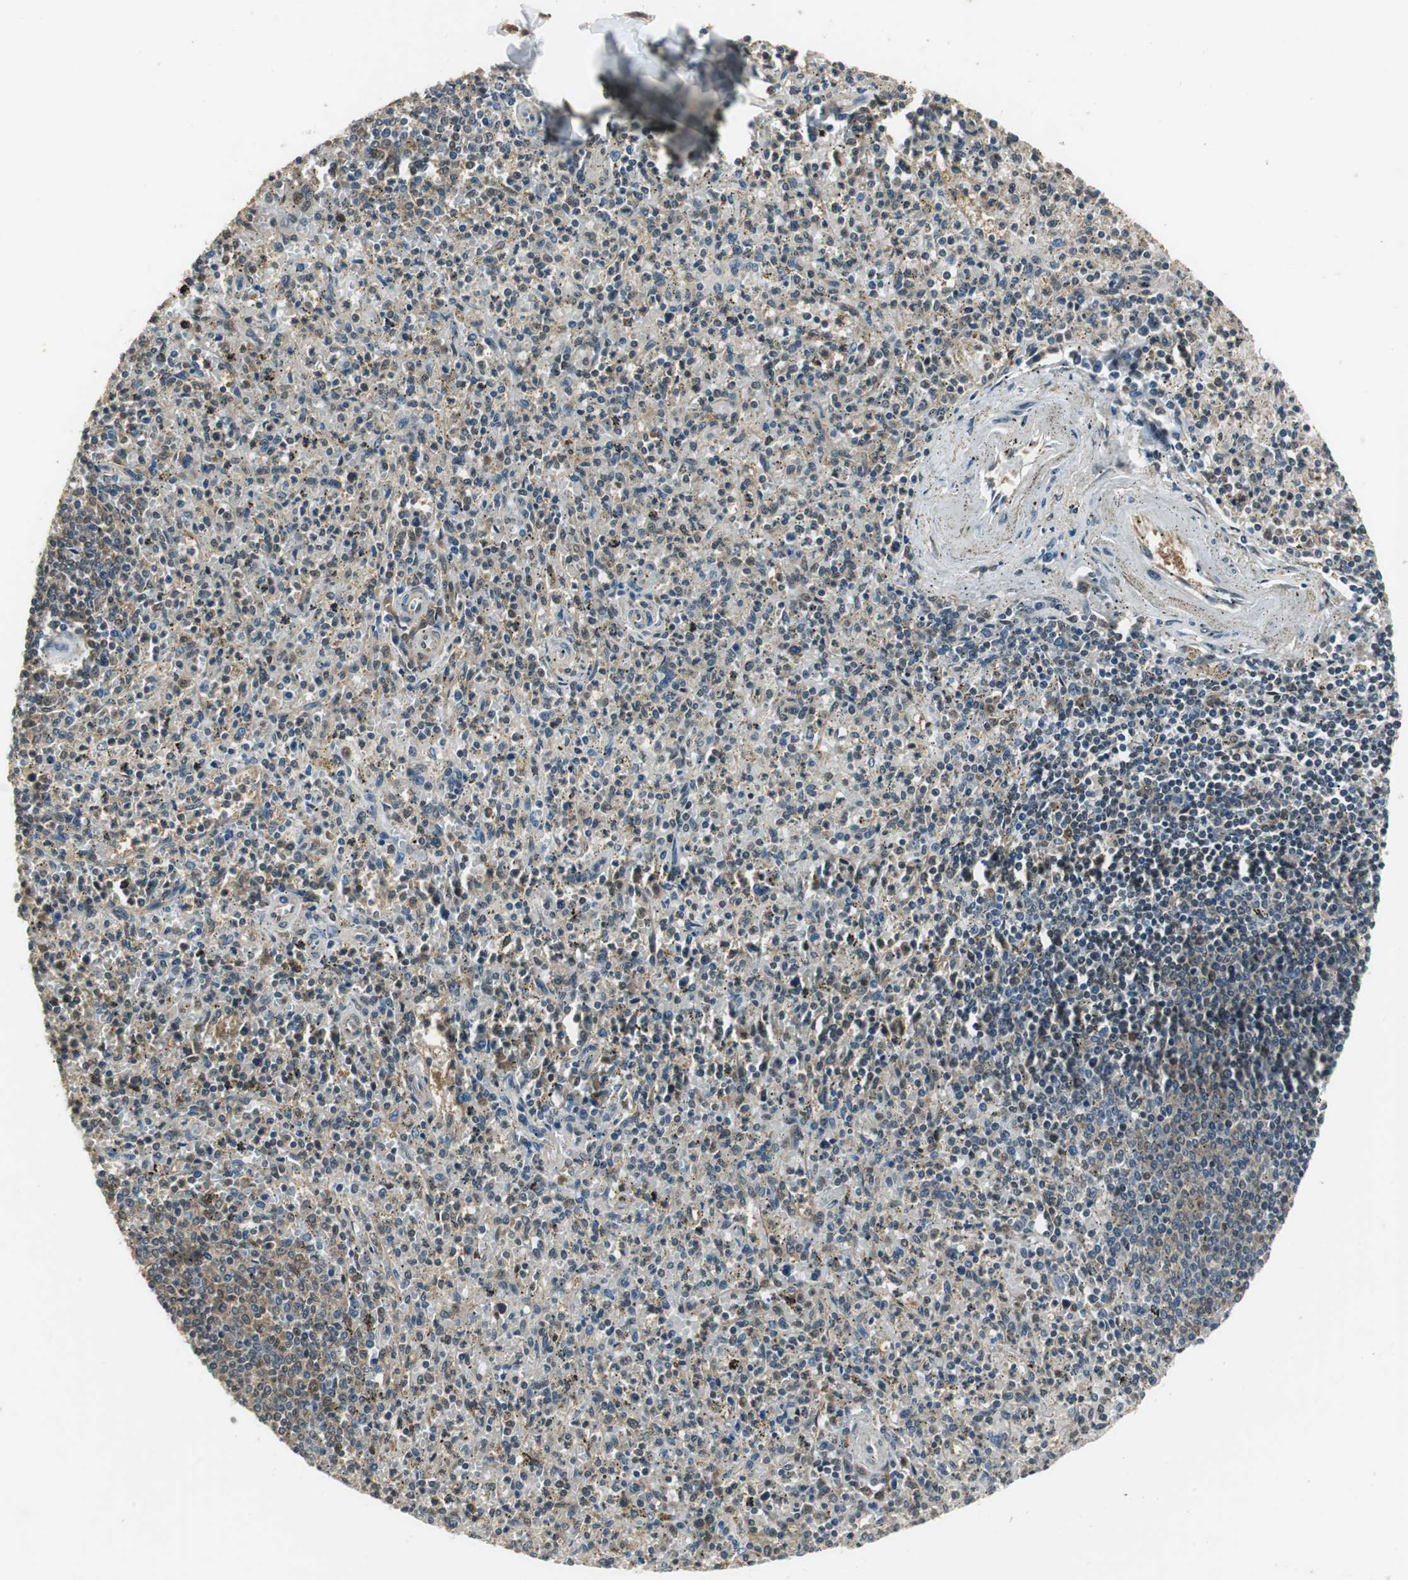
{"staining": {"intensity": "weak", "quantity": "25%-75%", "location": "cytoplasmic/membranous"}, "tissue": "spleen", "cell_type": "Cells in red pulp", "image_type": "normal", "snomed": [{"axis": "morphology", "description": "Normal tissue, NOS"}, {"axis": "topography", "description": "Spleen"}], "caption": "An image of spleen stained for a protein shows weak cytoplasmic/membranous brown staining in cells in red pulp.", "gene": "PSMB4", "patient": {"sex": "male", "age": 72}}